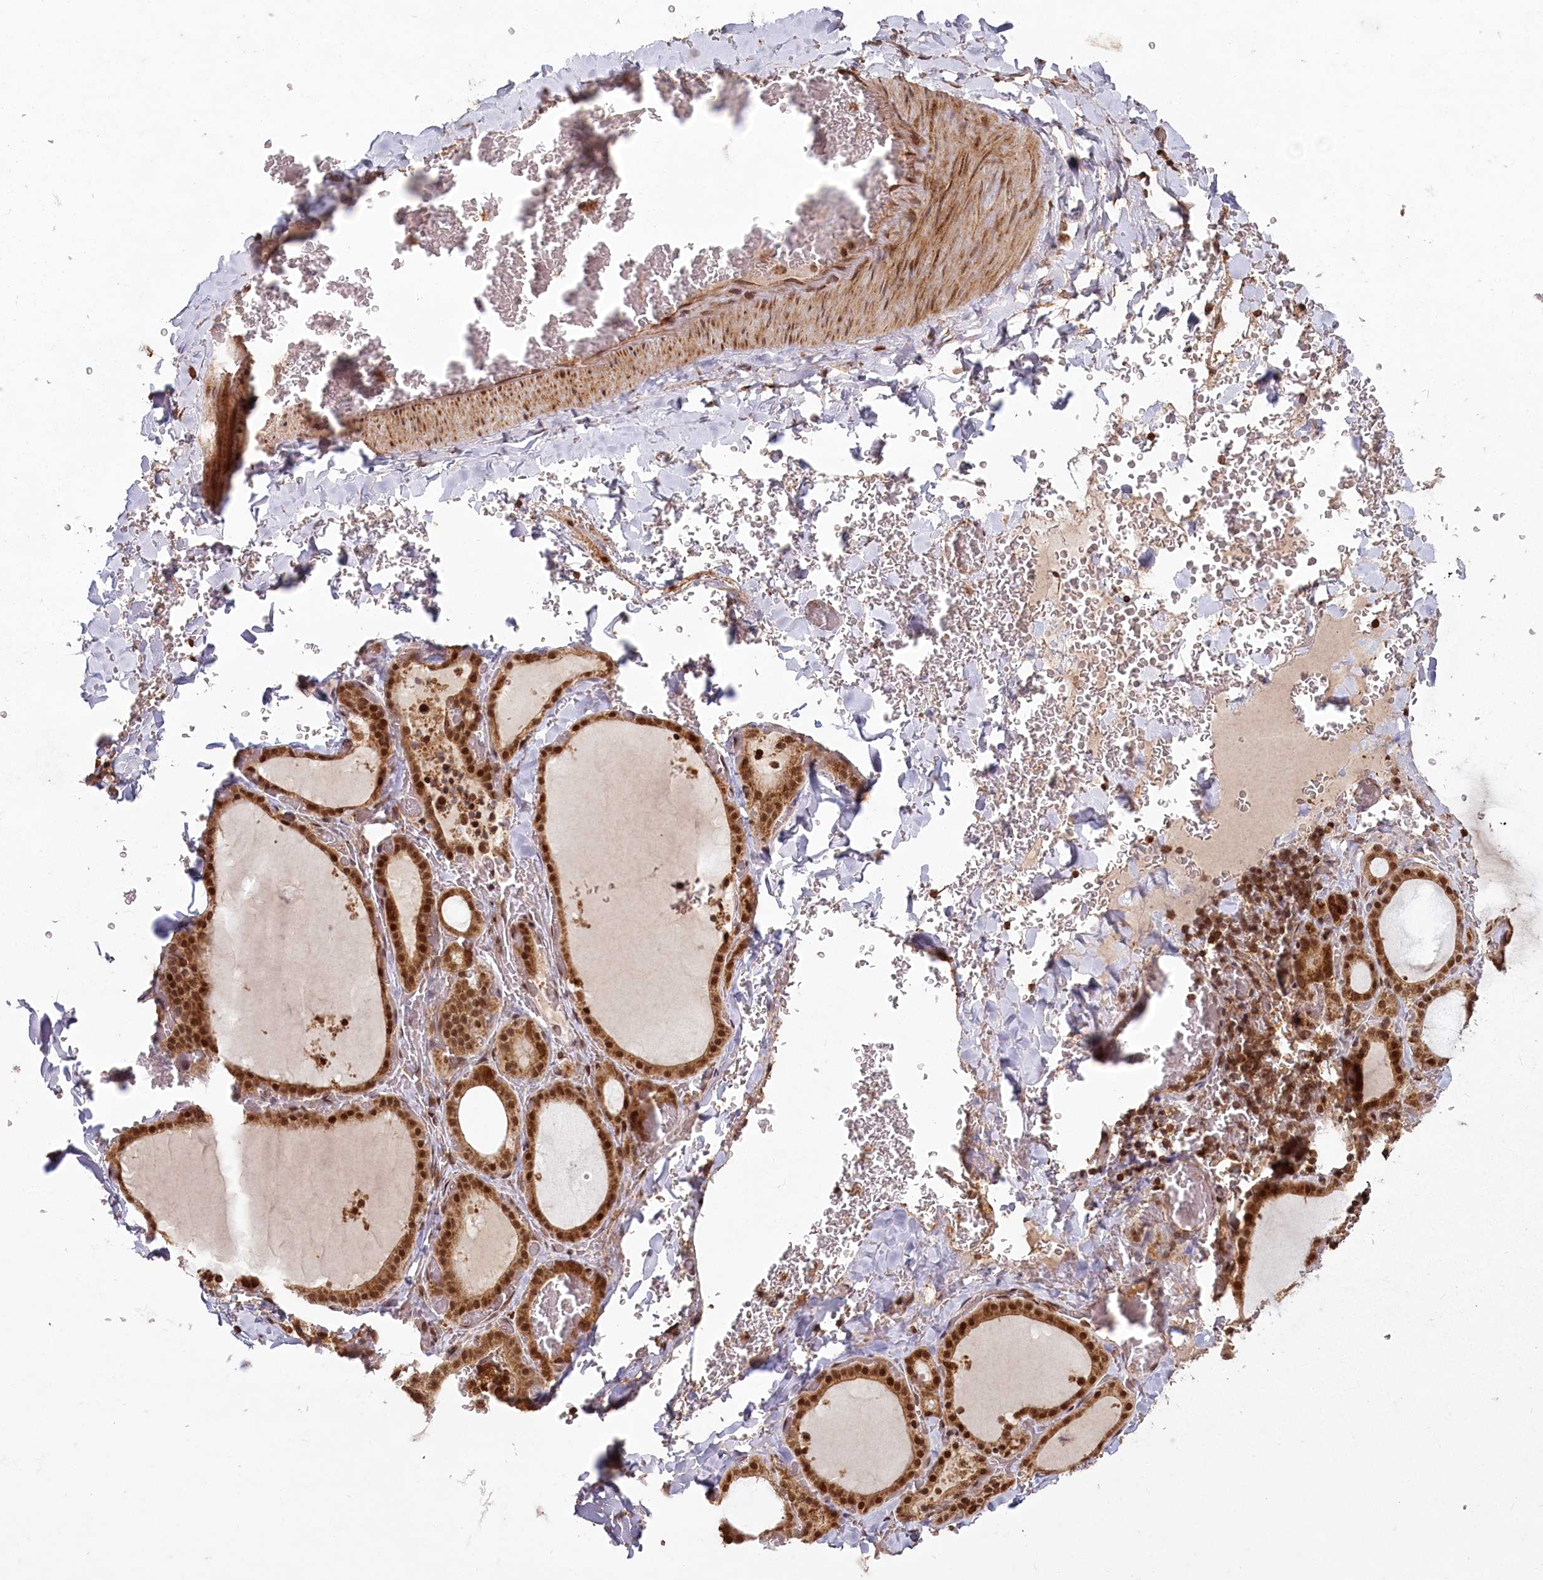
{"staining": {"intensity": "strong", "quantity": ">75%", "location": "cytoplasmic/membranous,nuclear"}, "tissue": "thyroid gland", "cell_type": "Glandular cells", "image_type": "normal", "snomed": [{"axis": "morphology", "description": "Normal tissue, NOS"}, {"axis": "topography", "description": "Thyroid gland"}], "caption": "Strong cytoplasmic/membranous,nuclear expression for a protein is identified in approximately >75% of glandular cells of benign thyroid gland using immunohistochemistry.", "gene": "MICU1", "patient": {"sex": "female", "age": 39}}